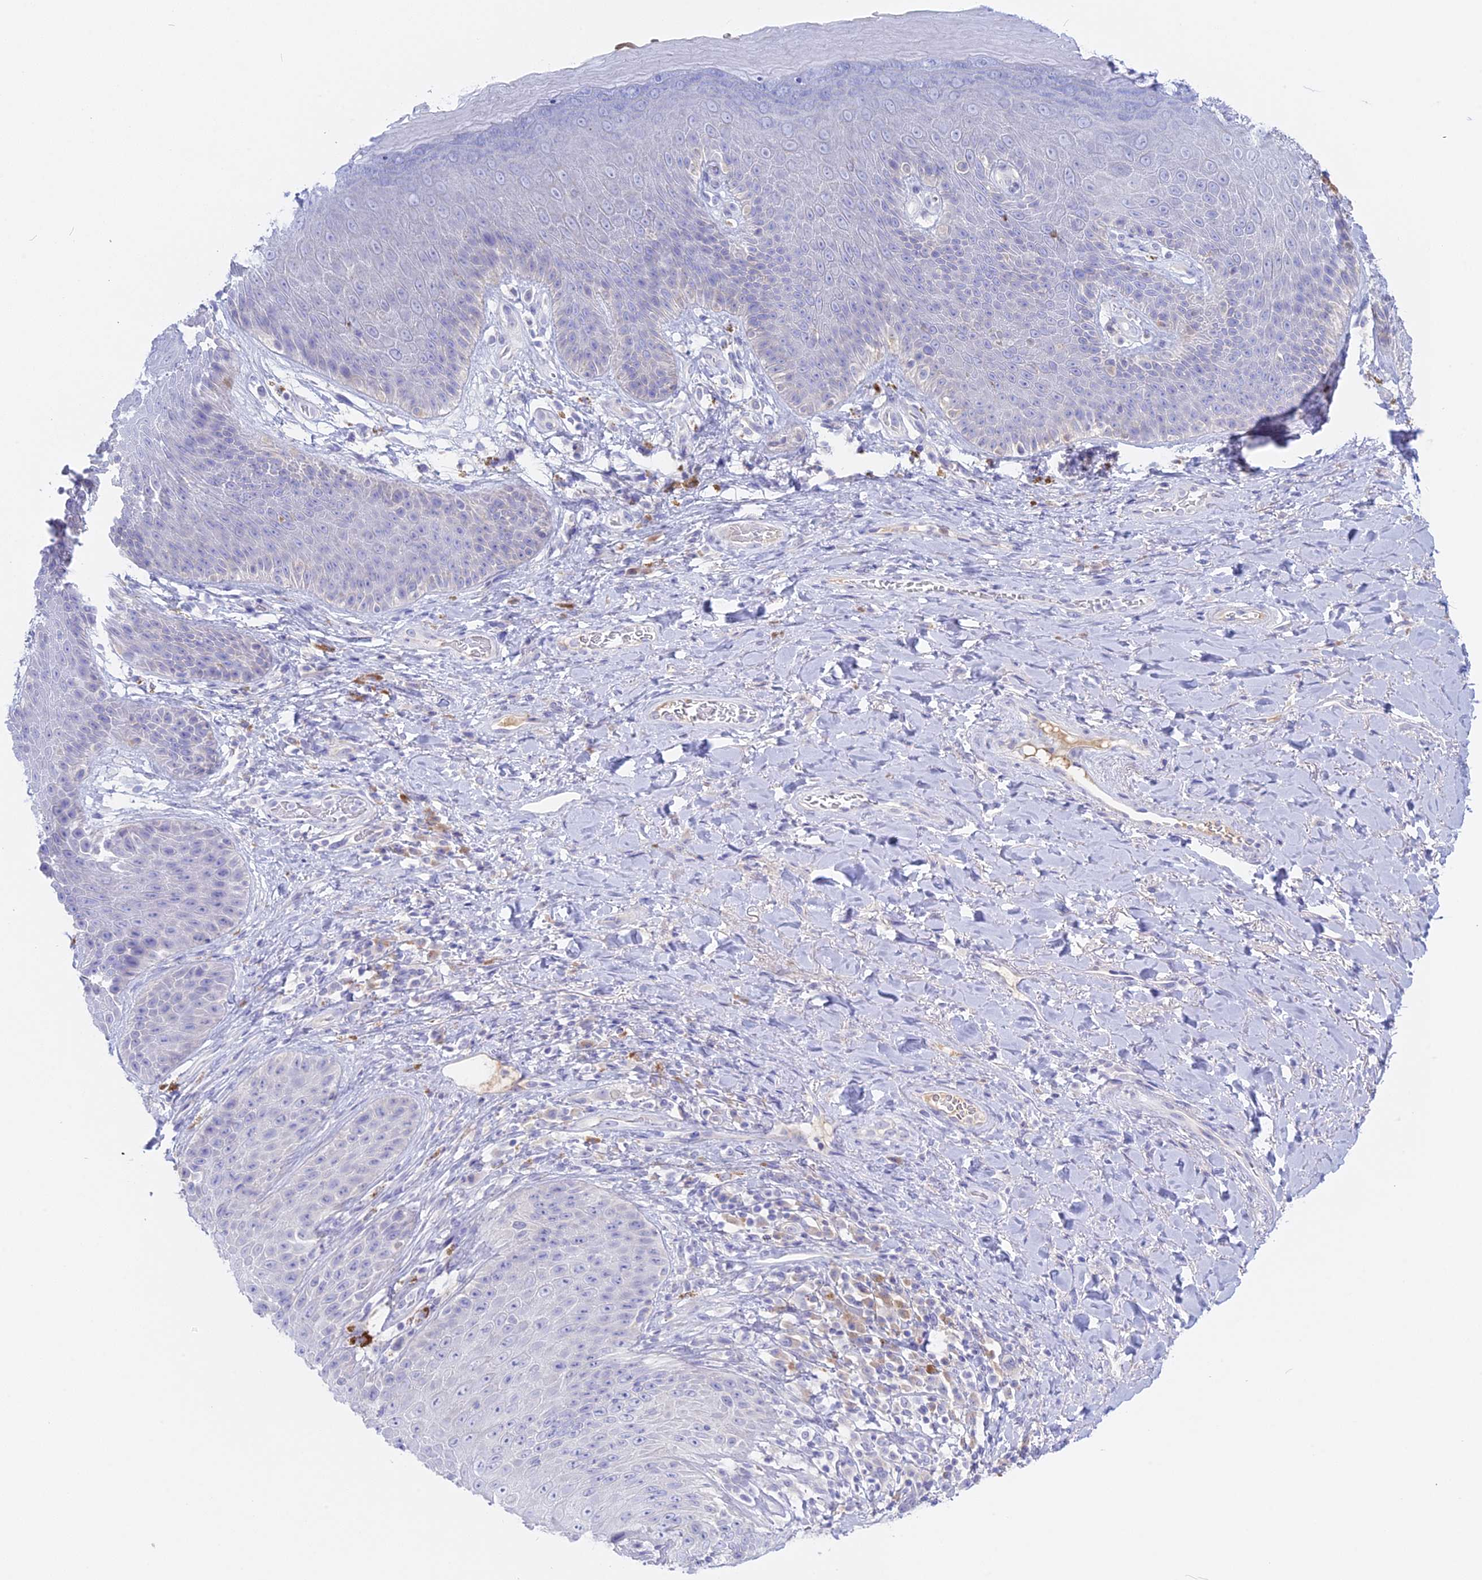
{"staining": {"intensity": "moderate", "quantity": "<25%", "location": "cytoplasmic/membranous"}, "tissue": "skin", "cell_type": "Epidermal cells", "image_type": "normal", "snomed": [{"axis": "morphology", "description": "Normal tissue, NOS"}, {"axis": "topography", "description": "Anal"}], "caption": "Immunohistochemical staining of benign skin exhibits <25% levels of moderate cytoplasmic/membranous protein expression in approximately <25% of epidermal cells. (DAB IHC with brightfield microscopy, high magnification).", "gene": "ADGRA1", "patient": {"sex": "female", "age": 89}}